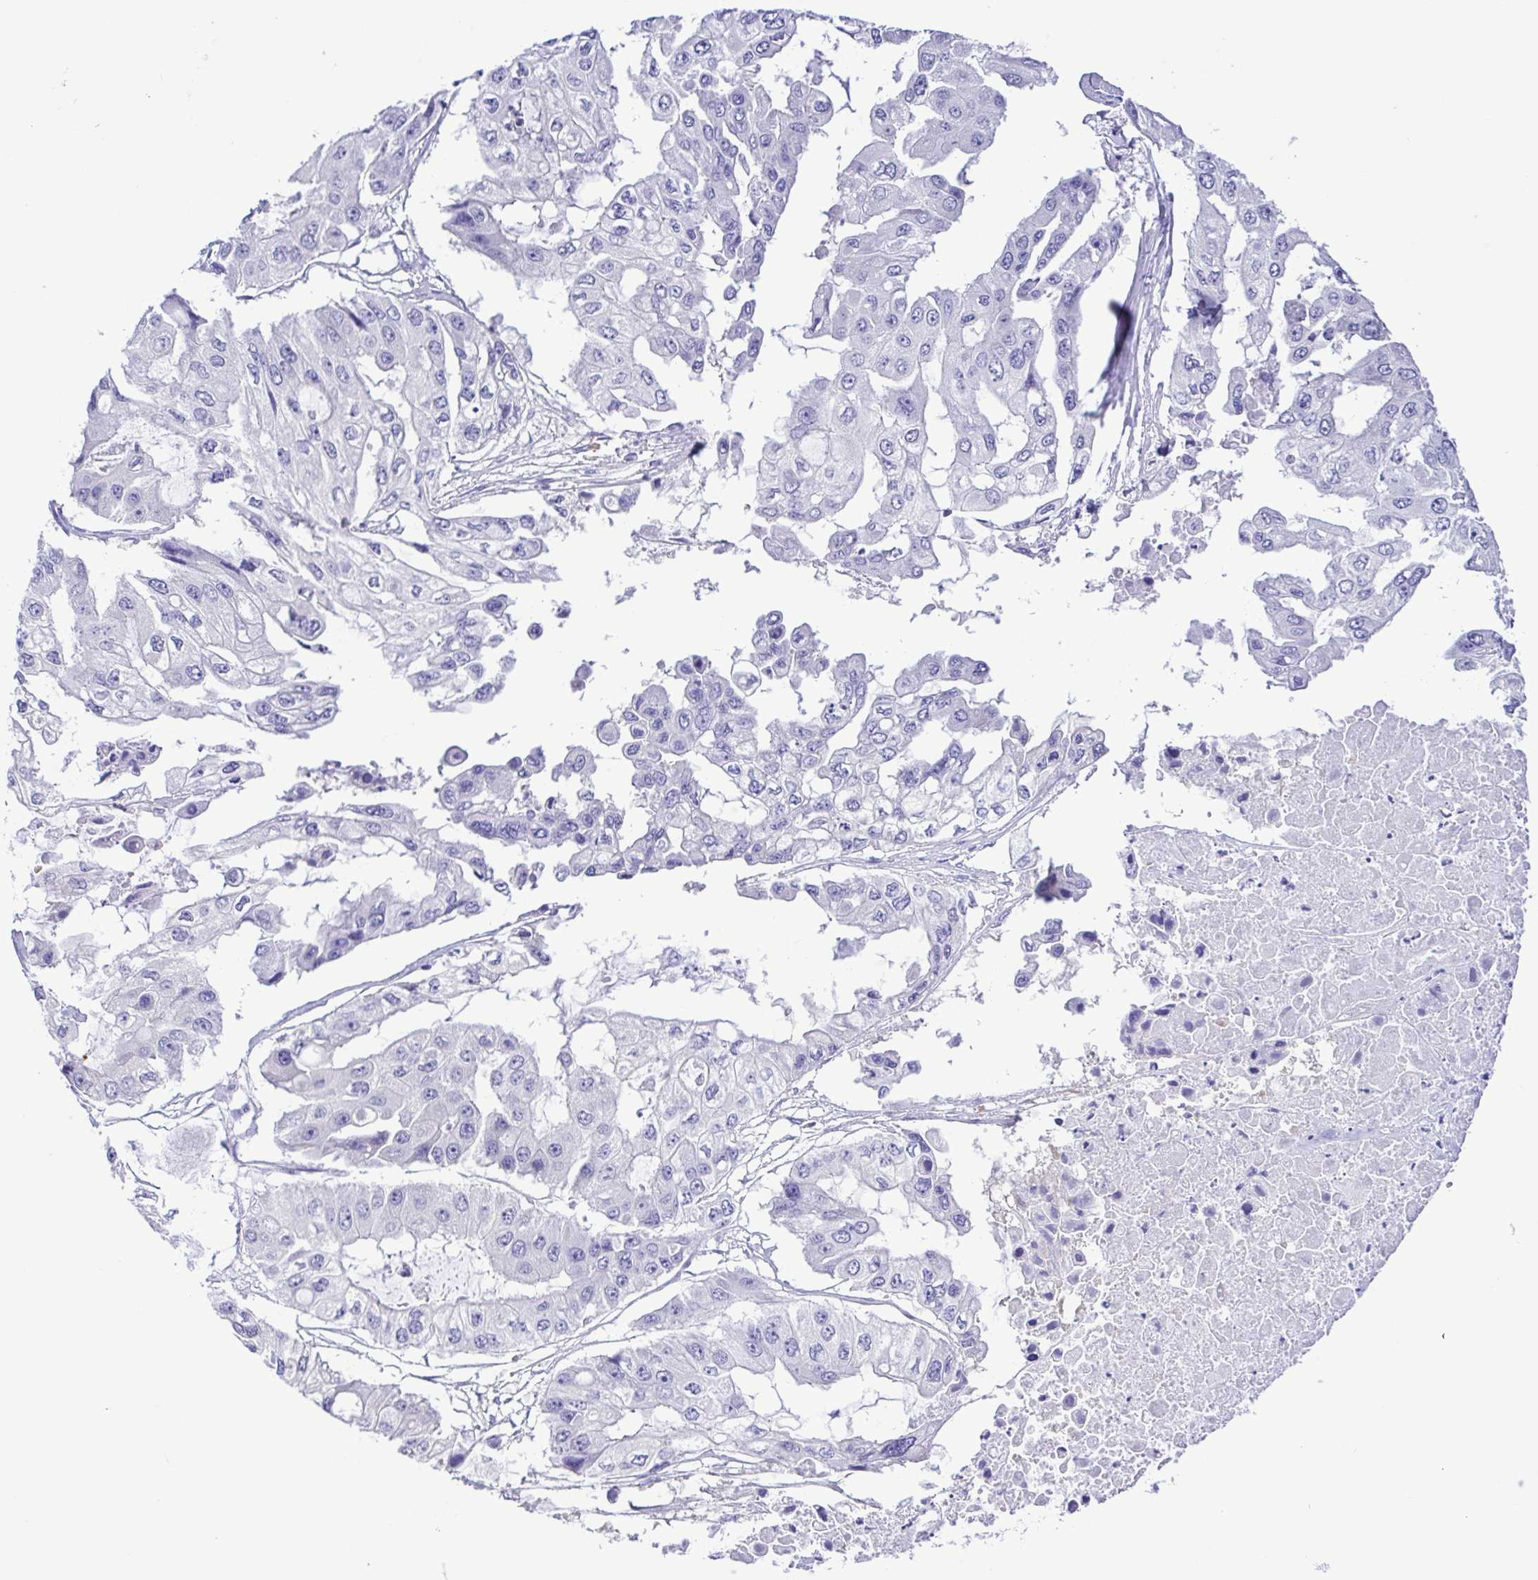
{"staining": {"intensity": "negative", "quantity": "none", "location": "none"}, "tissue": "ovarian cancer", "cell_type": "Tumor cells", "image_type": "cancer", "snomed": [{"axis": "morphology", "description": "Cystadenocarcinoma, serous, NOS"}, {"axis": "topography", "description": "Ovary"}], "caption": "A high-resolution histopathology image shows immunohistochemistry (IHC) staining of serous cystadenocarcinoma (ovarian), which reveals no significant expression in tumor cells. (DAB immunohistochemistry, high magnification).", "gene": "SYT1", "patient": {"sex": "female", "age": 56}}